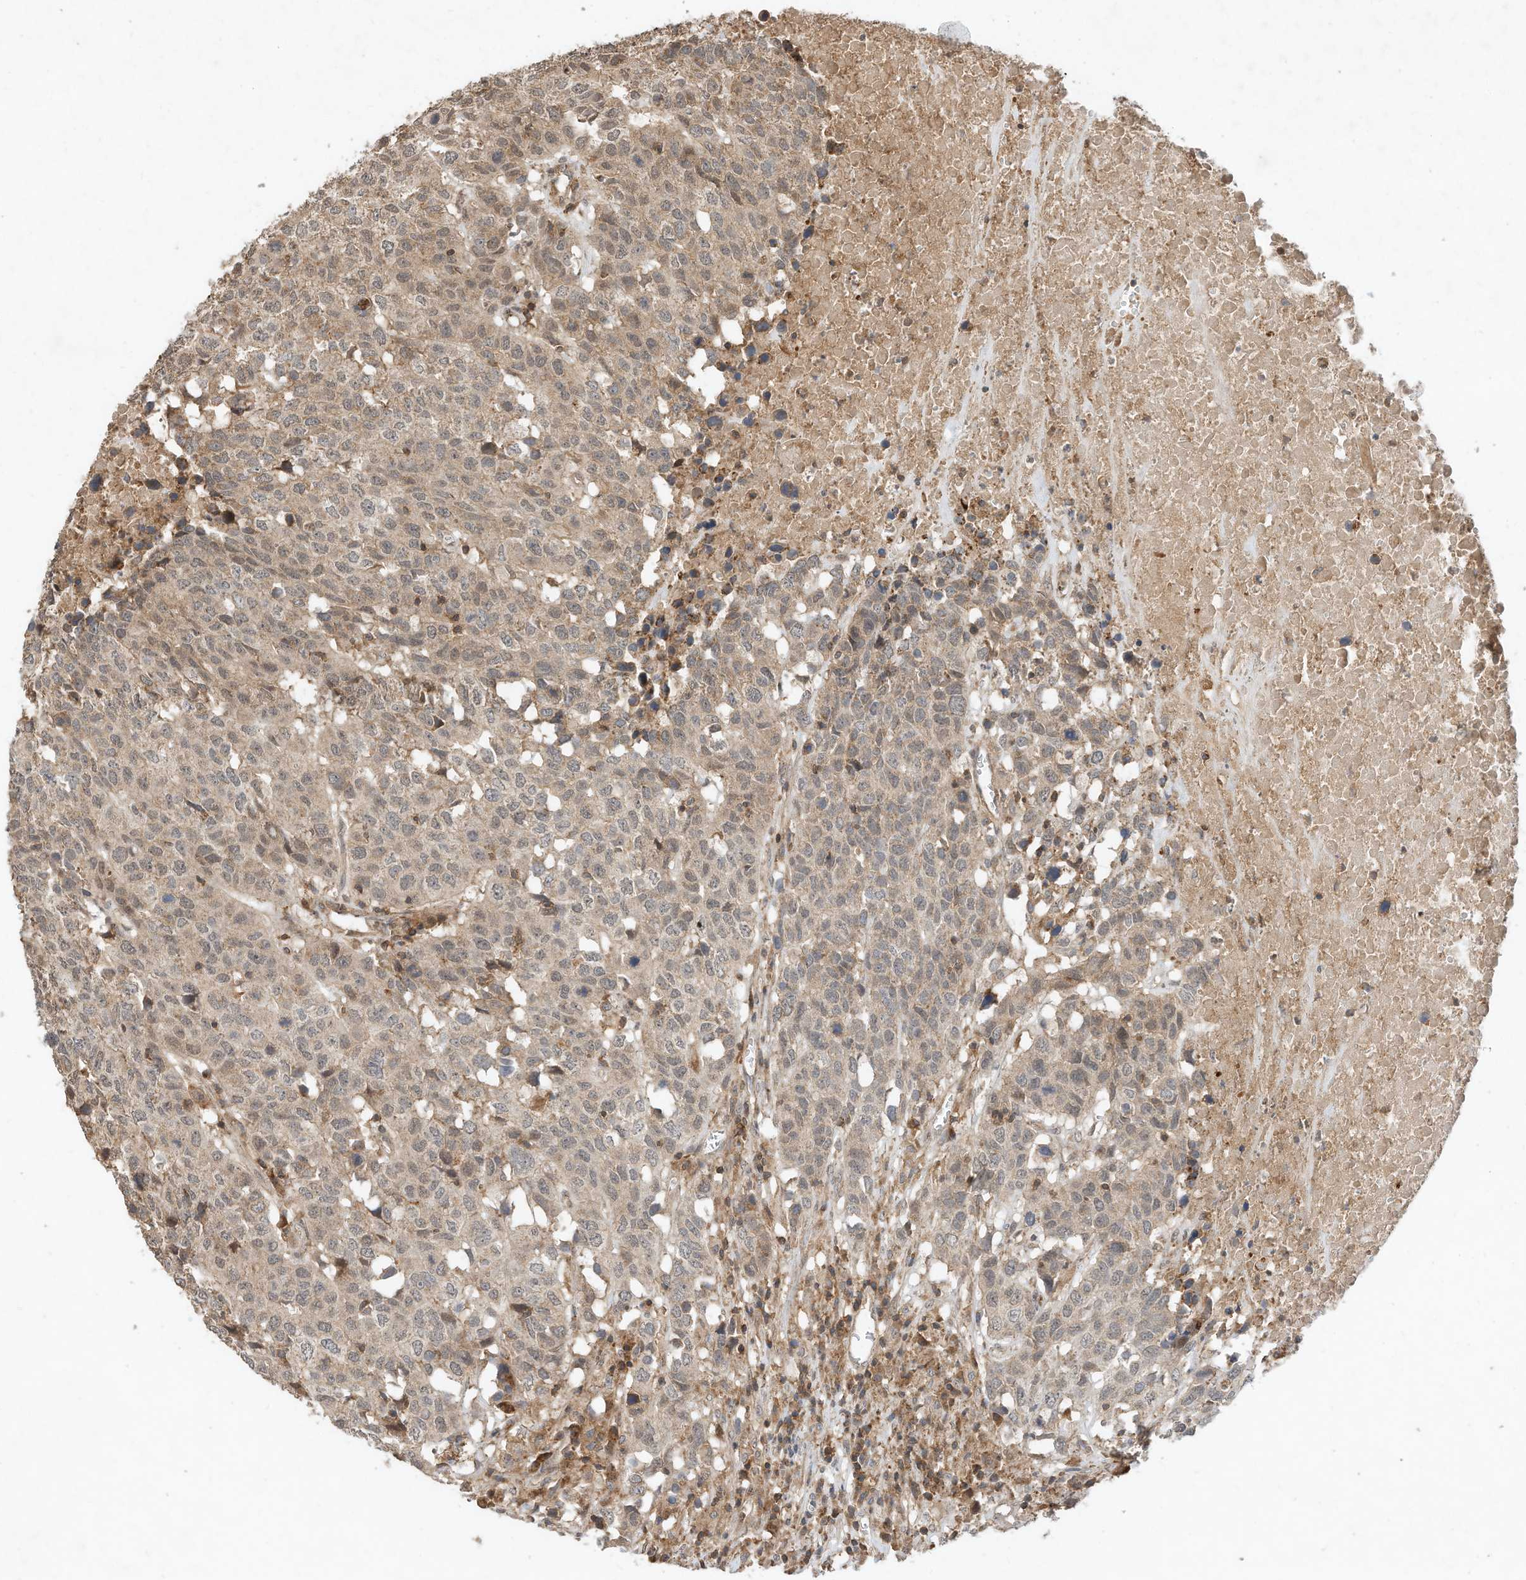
{"staining": {"intensity": "weak", "quantity": ">75%", "location": "cytoplasmic/membranous"}, "tissue": "head and neck cancer", "cell_type": "Tumor cells", "image_type": "cancer", "snomed": [{"axis": "morphology", "description": "Squamous cell carcinoma, NOS"}, {"axis": "topography", "description": "Head-Neck"}], "caption": "Brown immunohistochemical staining in human squamous cell carcinoma (head and neck) demonstrates weak cytoplasmic/membranous positivity in about >75% of tumor cells.", "gene": "CPAMD8", "patient": {"sex": "male", "age": 66}}